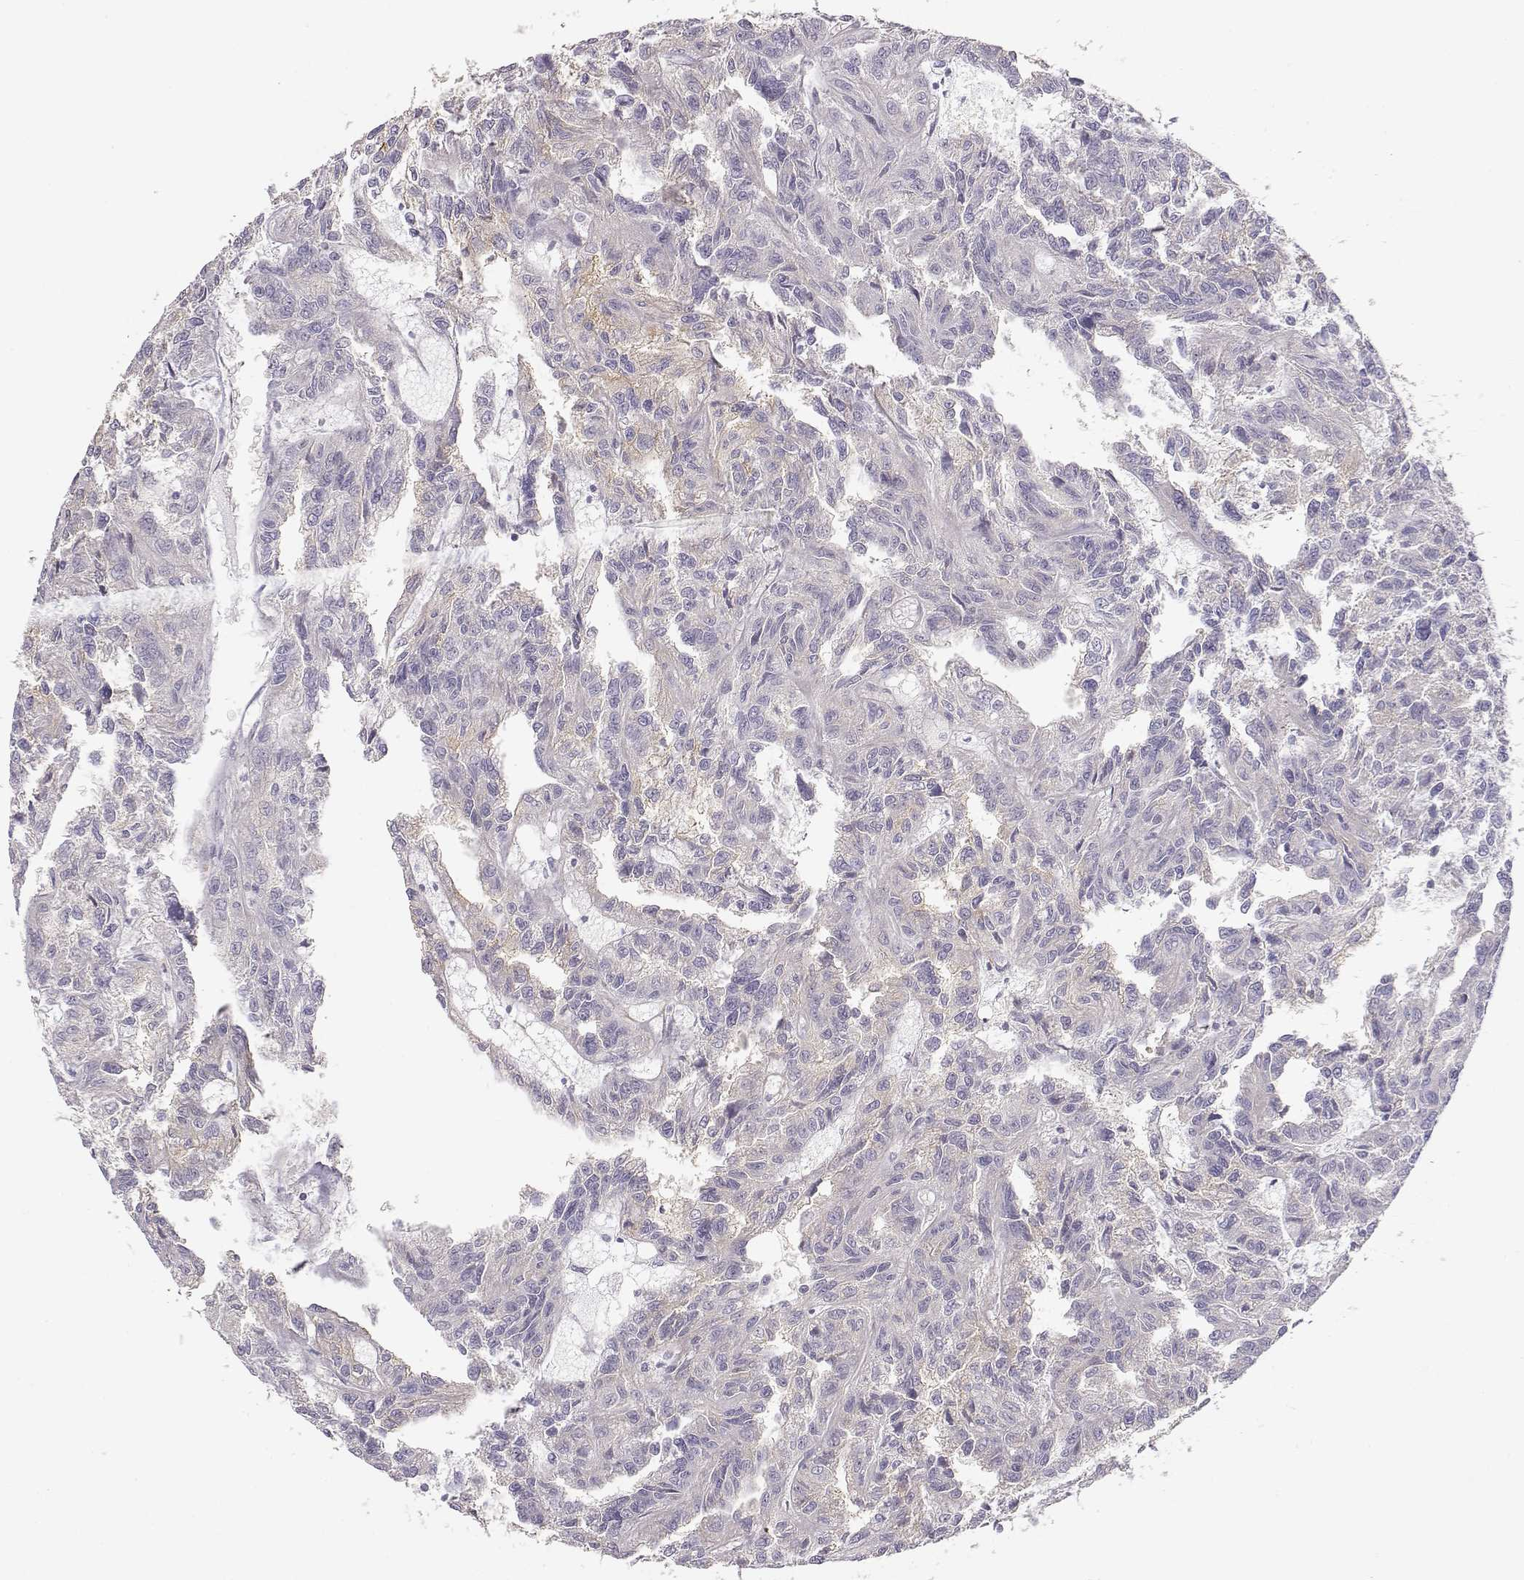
{"staining": {"intensity": "negative", "quantity": "none", "location": "none"}, "tissue": "renal cancer", "cell_type": "Tumor cells", "image_type": "cancer", "snomed": [{"axis": "morphology", "description": "Adenocarcinoma, NOS"}, {"axis": "topography", "description": "Kidney"}], "caption": "This is an immunohistochemistry (IHC) photomicrograph of renal cancer. There is no staining in tumor cells.", "gene": "TTC26", "patient": {"sex": "male", "age": 79}}